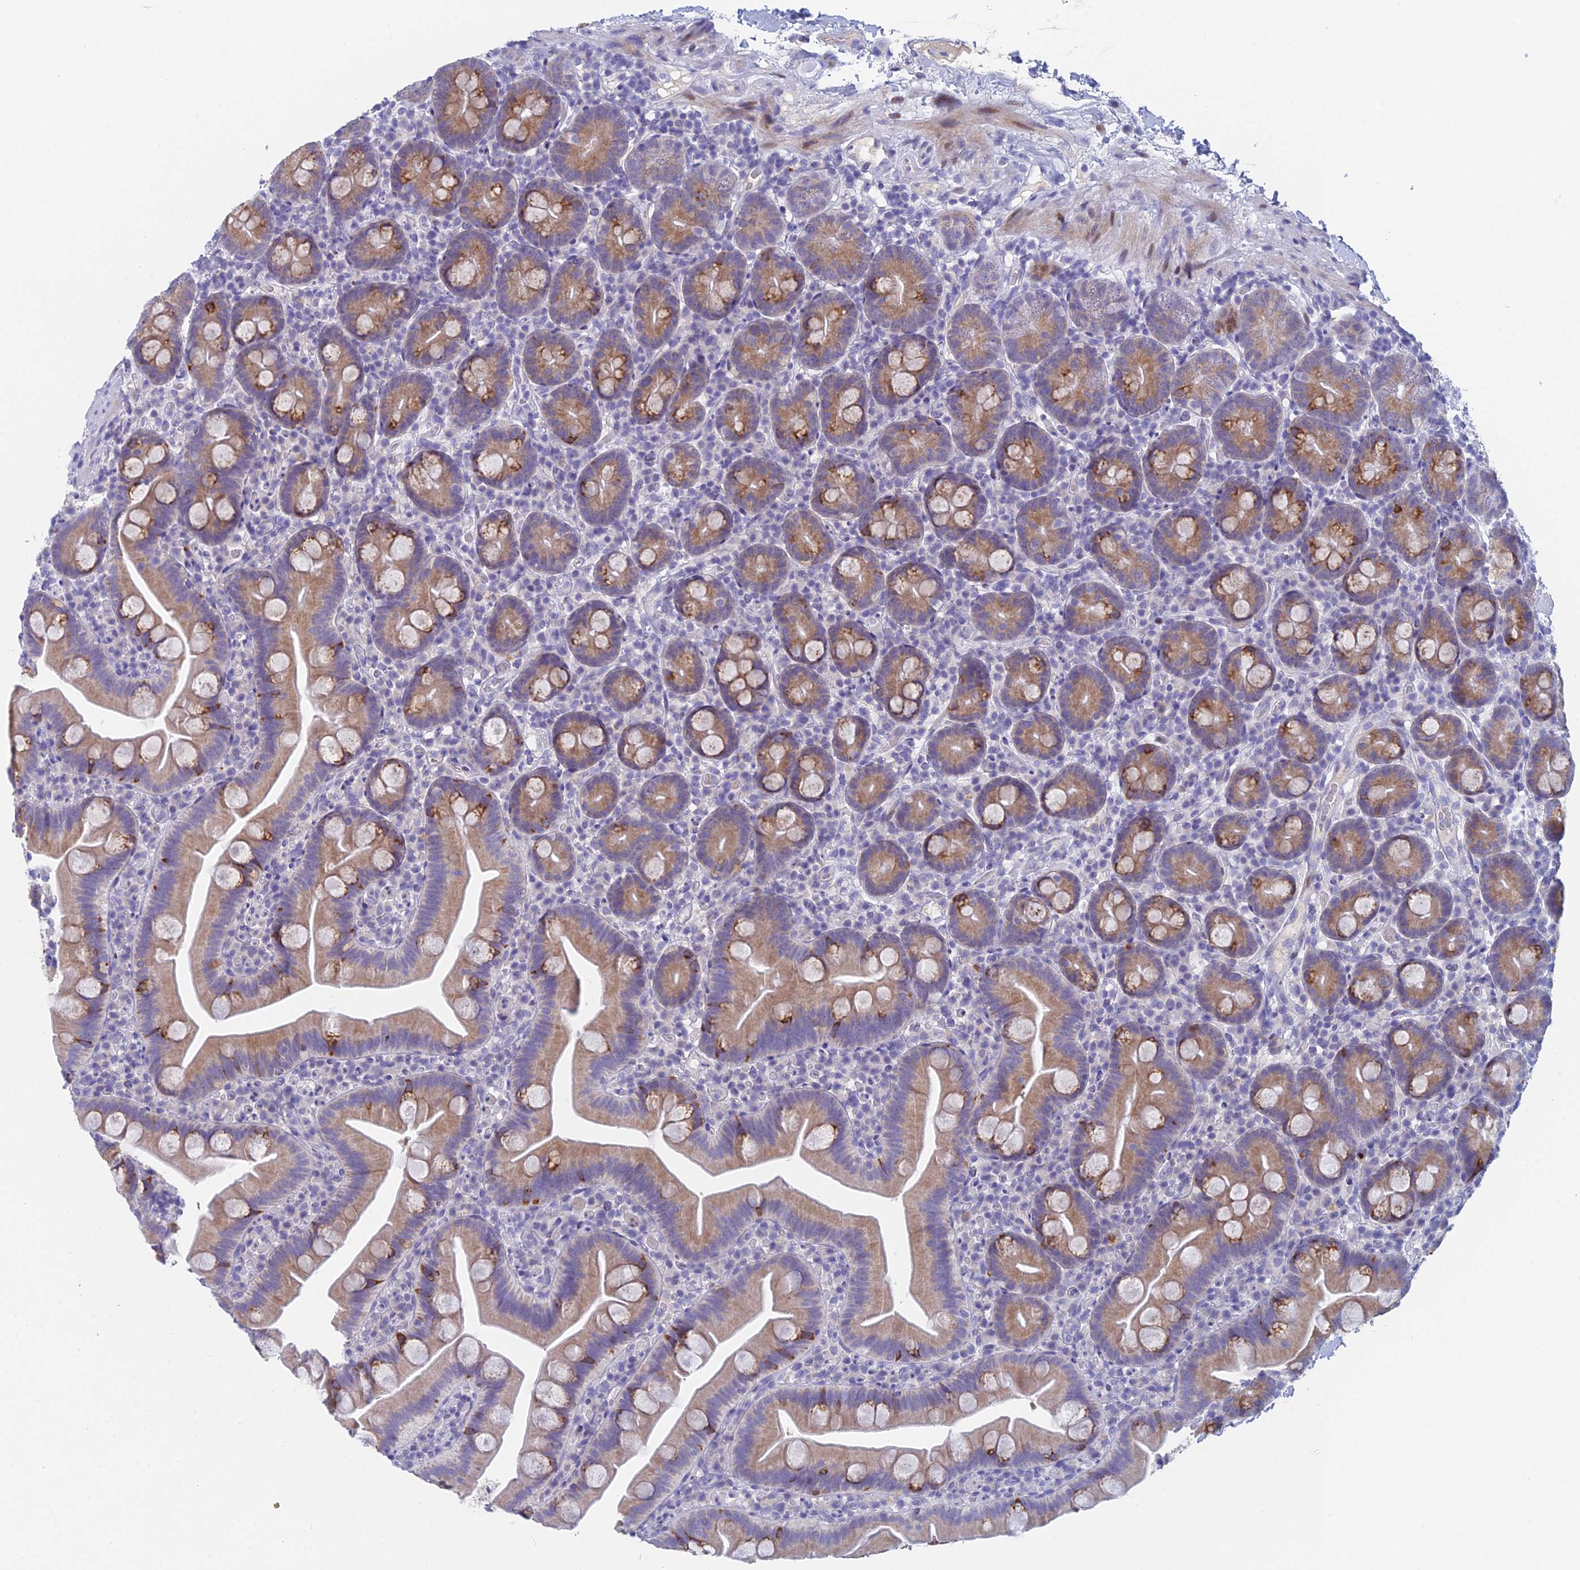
{"staining": {"intensity": "moderate", "quantity": "25%-75%", "location": "cytoplasmic/membranous"}, "tissue": "small intestine", "cell_type": "Glandular cells", "image_type": "normal", "snomed": [{"axis": "morphology", "description": "Normal tissue, NOS"}, {"axis": "topography", "description": "Small intestine"}], "caption": "IHC of normal human small intestine displays medium levels of moderate cytoplasmic/membranous expression in approximately 25%-75% of glandular cells.", "gene": "REXO5", "patient": {"sex": "female", "age": 68}}